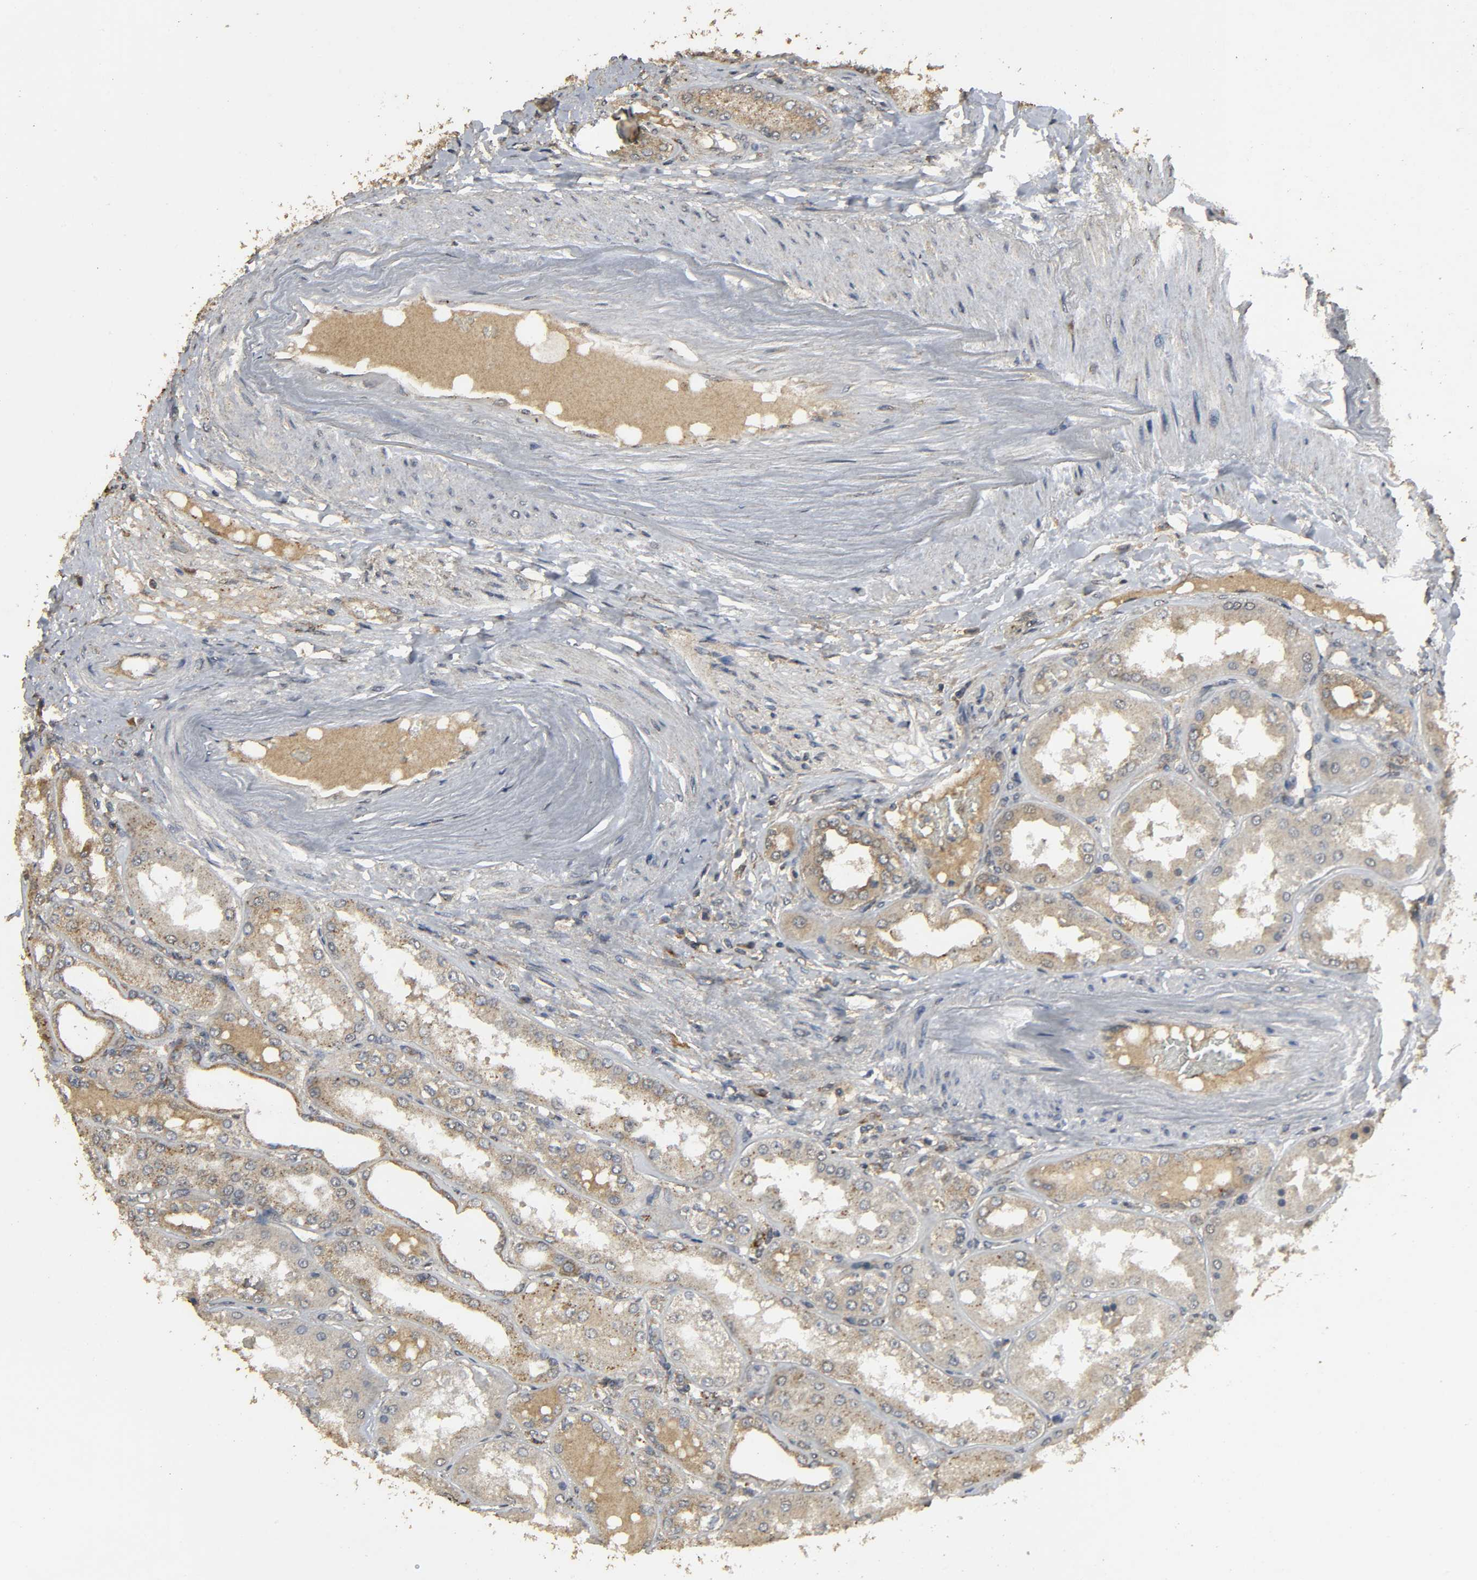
{"staining": {"intensity": "weak", "quantity": ">75%", "location": "cytoplasmic/membranous"}, "tissue": "kidney", "cell_type": "Cells in glomeruli", "image_type": "normal", "snomed": [{"axis": "morphology", "description": "Normal tissue, NOS"}, {"axis": "topography", "description": "Kidney"}], "caption": "Protein analysis of normal kidney demonstrates weak cytoplasmic/membranous positivity in approximately >75% of cells in glomeruli. The staining was performed using DAB to visualize the protein expression in brown, while the nuclei were stained in blue with hematoxylin (Magnification: 20x).", "gene": "DDX6", "patient": {"sex": "female", "age": 56}}